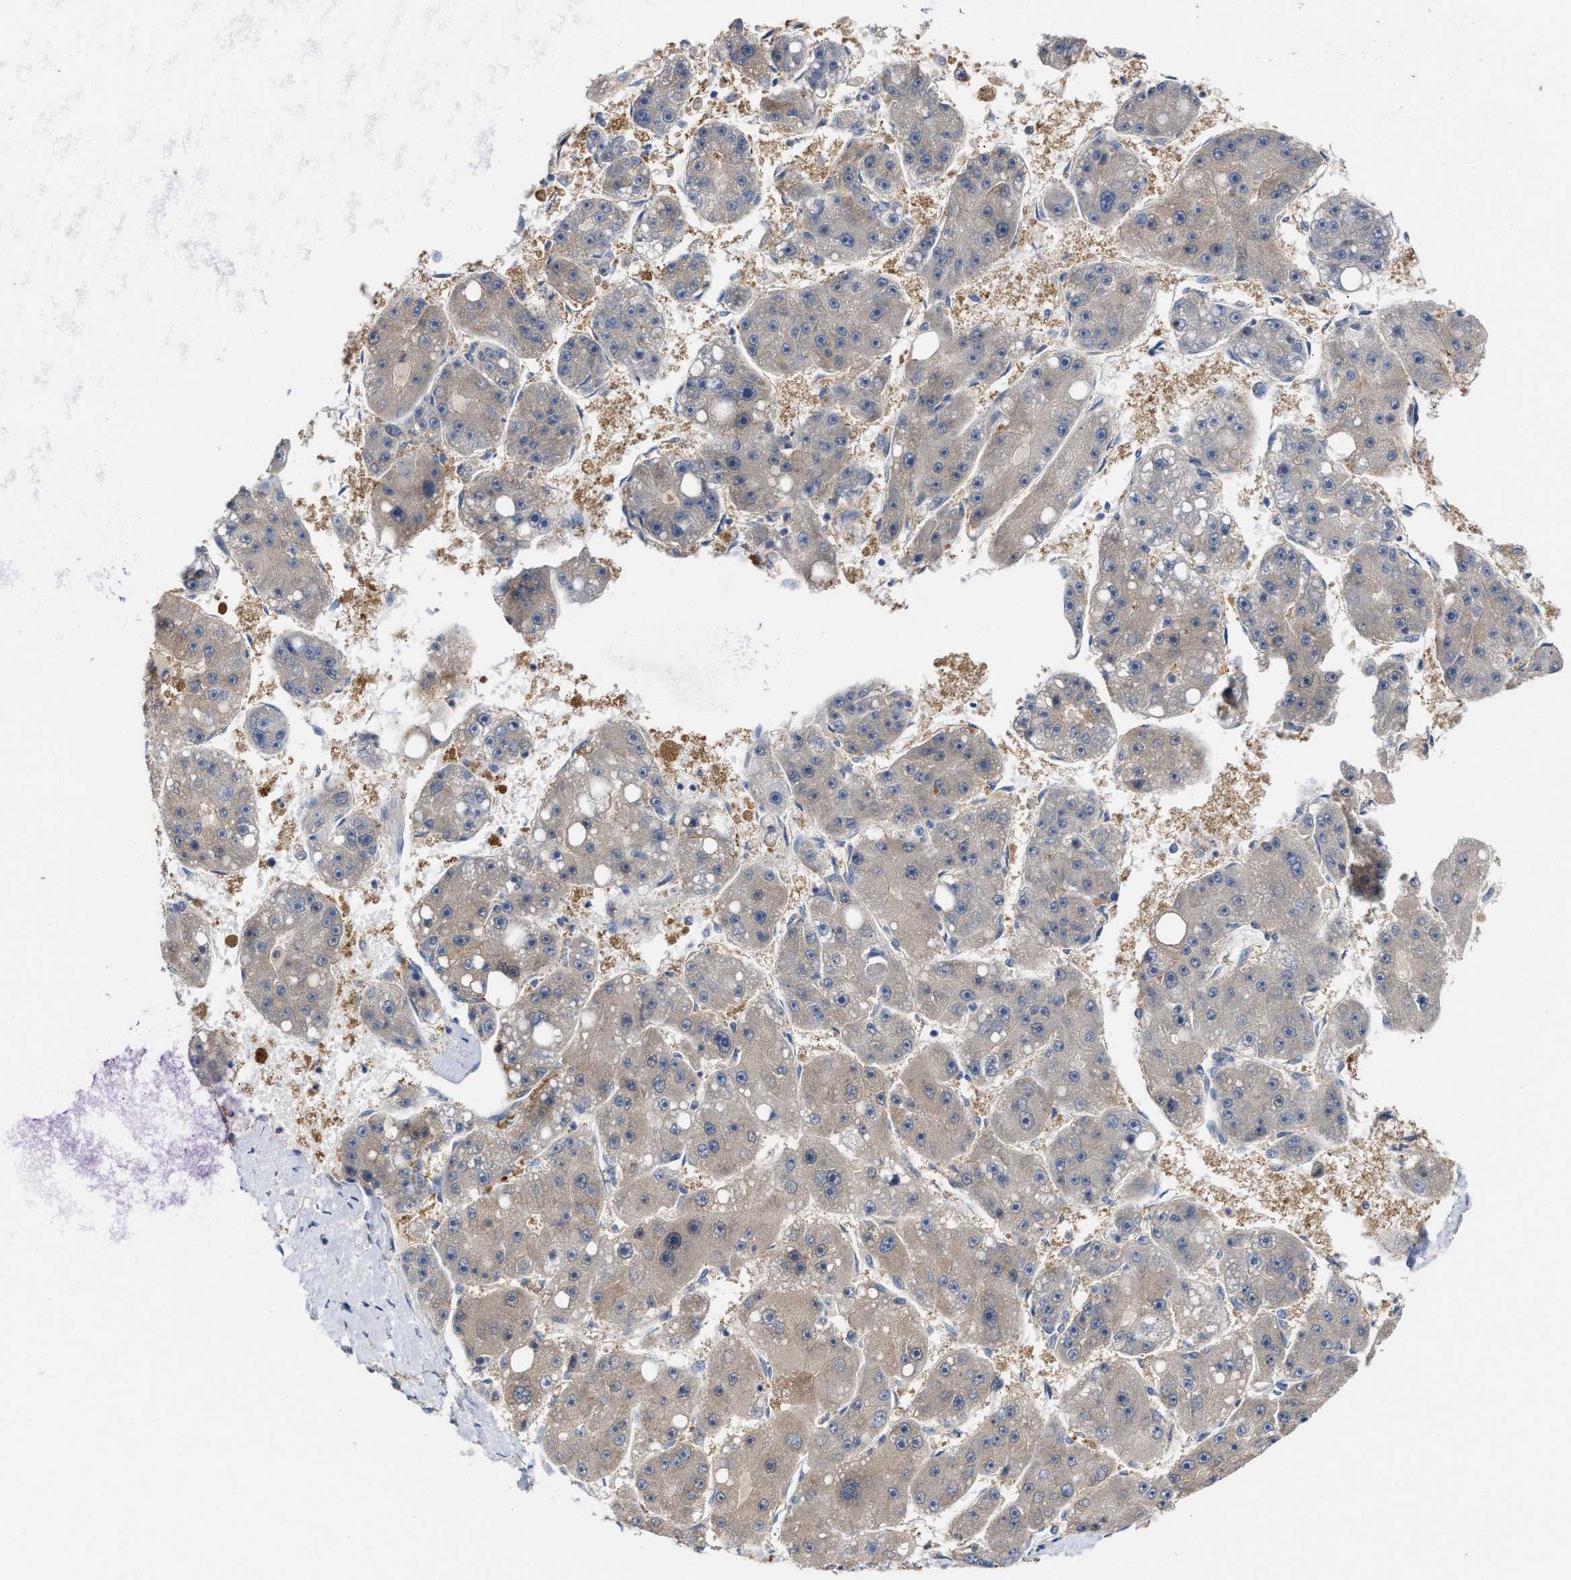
{"staining": {"intensity": "weak", "quantity": "<25%", "location": "cytoplasmic/membranous"}, "tissue": "liver cancer", "cell_type": "Tumor cells", "image_type": "cancer", "snomed": [{"axis": "morphology", "description": "Carcinoma, Hepatocellular, NOS"}, {"axis": "topography", "description": "Liver"}], "caption": "A histopathology image of human hepatocellular carcinoma (liver) is negative for staining in tumor cells. (Brightfield microscopy of DAB (3,3'-diaminobenzidine) IHC at high magnification).", "gene": "BBLN", "patient": {"sex": "female", "age": 61}}